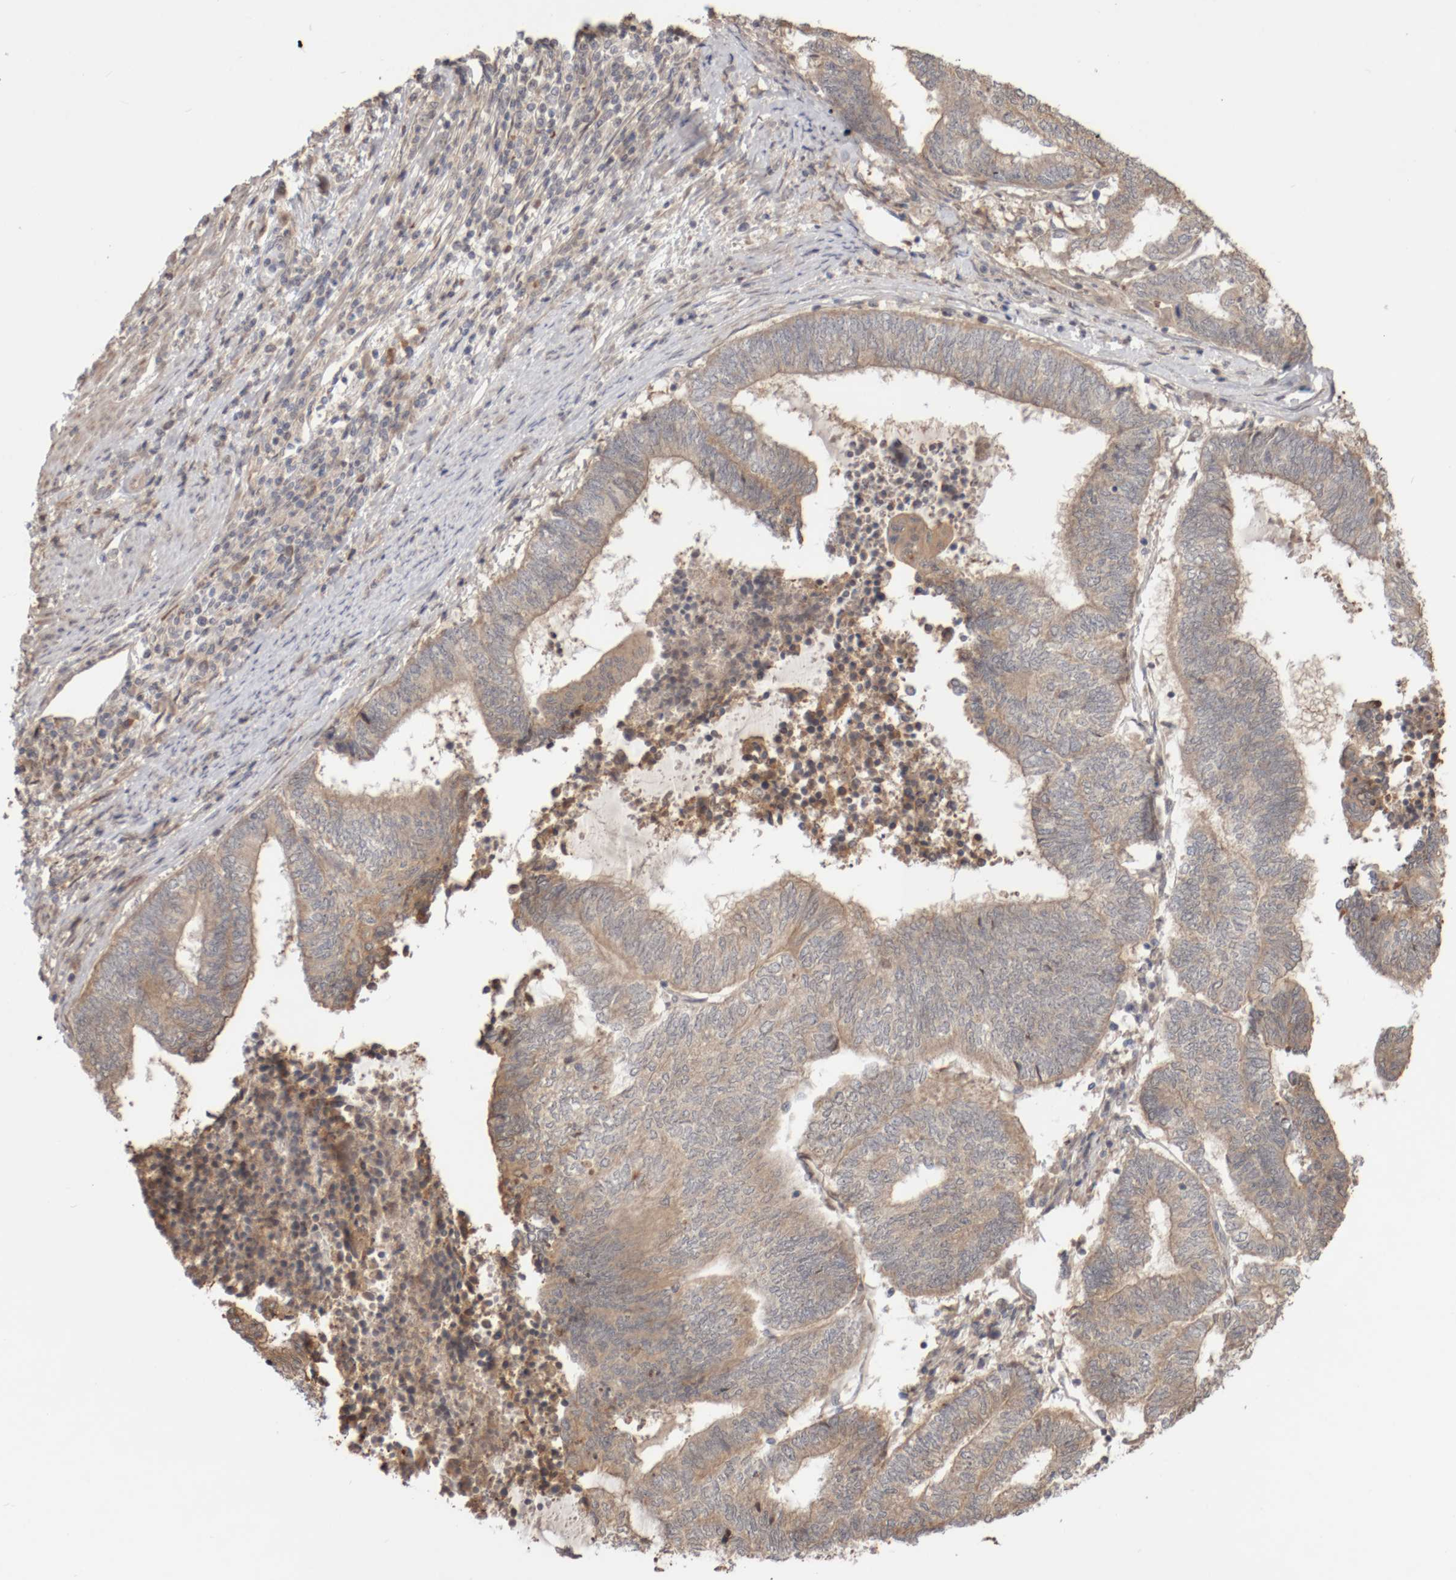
{"staining": {"intensity": "weak", "quantity": ">75%", "location": "cytoplasmic/membranous"}, "tissue": "endometrial cancer", "cell_type": "Tumor cells", "image_type": "cancer", "snomed": [{"axis": "morphology", "description": "Adenocarcinoma, NOS"}, {"axis": "topography", "description": "Uterus"}, {"axis": "topography", "description": "Endometrium"}], "caption": "Brown immunohistochemical staining in human endometrial adenocarcinoma demonstrates weak cytoplasmic/membranous positivity in about >75% of tumor cells.", "gene": "DPH7", "patient": {"sex": "female", "age": 70}}